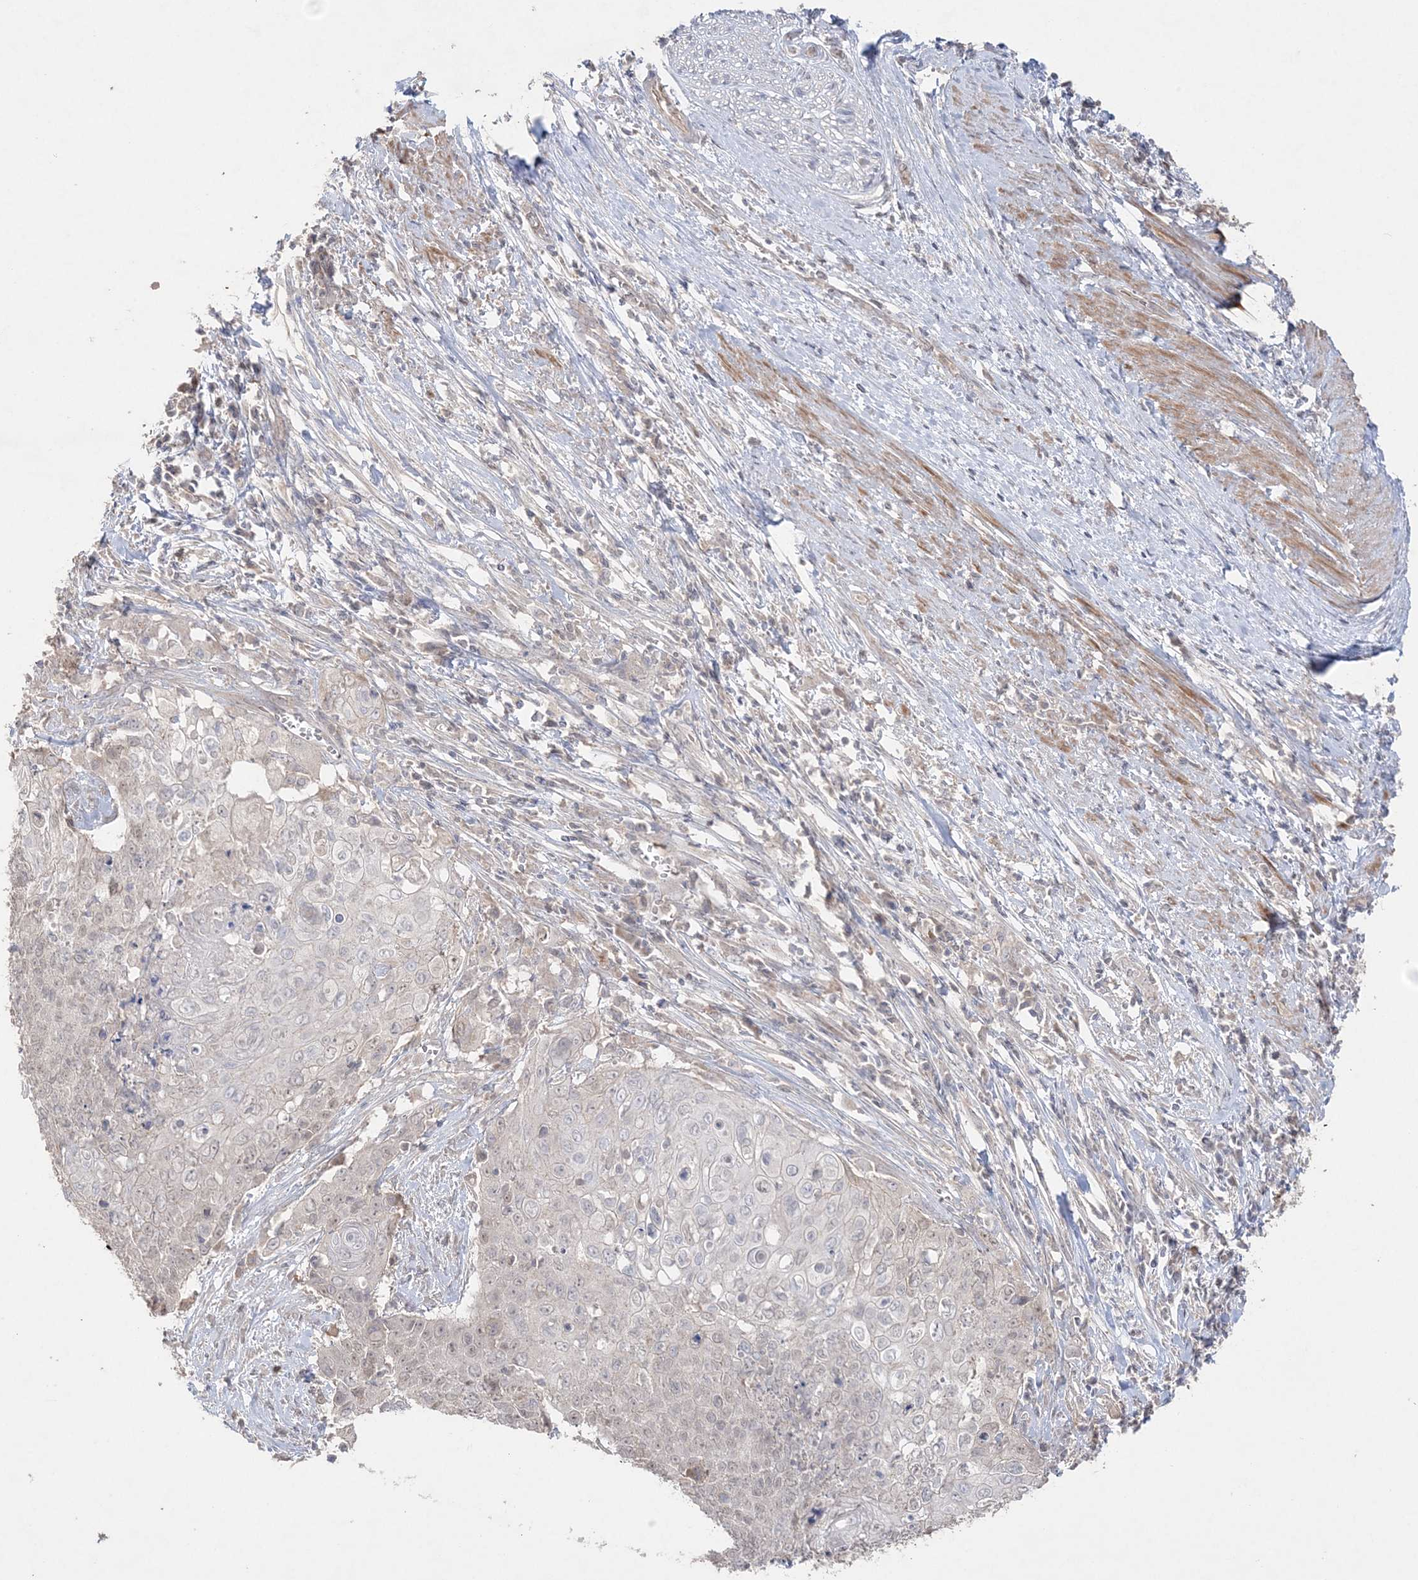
{"staining": {"intensity": "weak", "quantity": "<25%", "location": "nuclear"}, "tissue": "cervical cancer", "cell_type": "Tumor cells", "image_type": "cancer", "snomed": [{"axis": "morphology", "description": "Squamous cell carcinoma, NOS"}, {"axis": "topography", "description": "Cervix"}], "caption": "Tumor cells show no significant protein expression in squamous cell carcinoma (cervical).", "gene": "SH3BP4", "patient": {"sex": "female", "age": 39}}